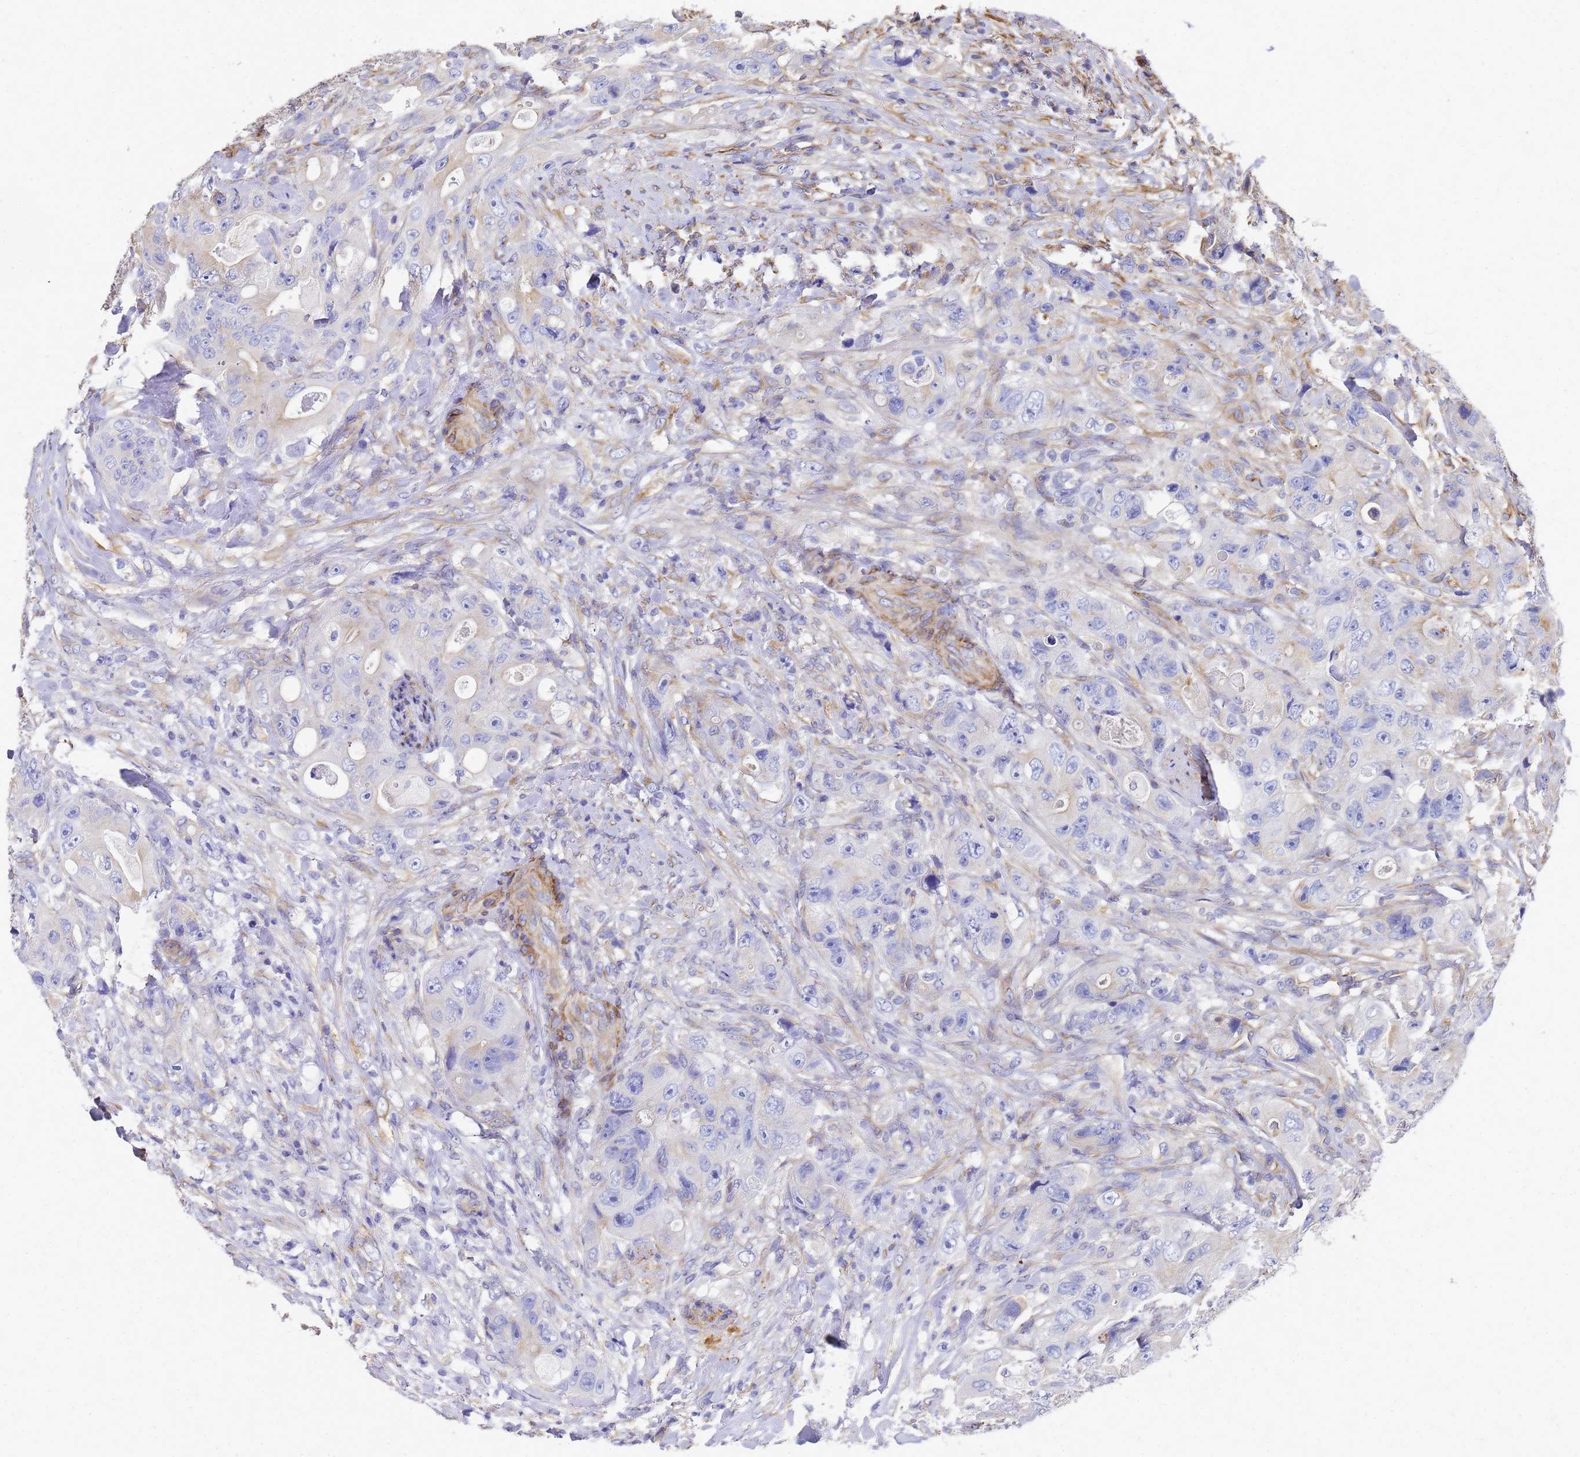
{"staining": {"intensity": "negative", "quantity": "none", "location": "none"}, "tissue": "colorectal cancer", "cell_type": "Tumor cells", "image_type": "cancer", "snomed": [{"axis": "morphology", "description": "Adenocarcinoma, NOS"}, {"axis": "topography", "description": "Colon"}], "caption": "There is no significant staining in tumor cells of colorectal cancer (adenocarcinoma). (DAB (3,3'-diaminobenzidine) immunohistochemistry with hematoxylin counter stain).", "gene": "TUBB1", "patient": {"sex": "female", "age": 46}}